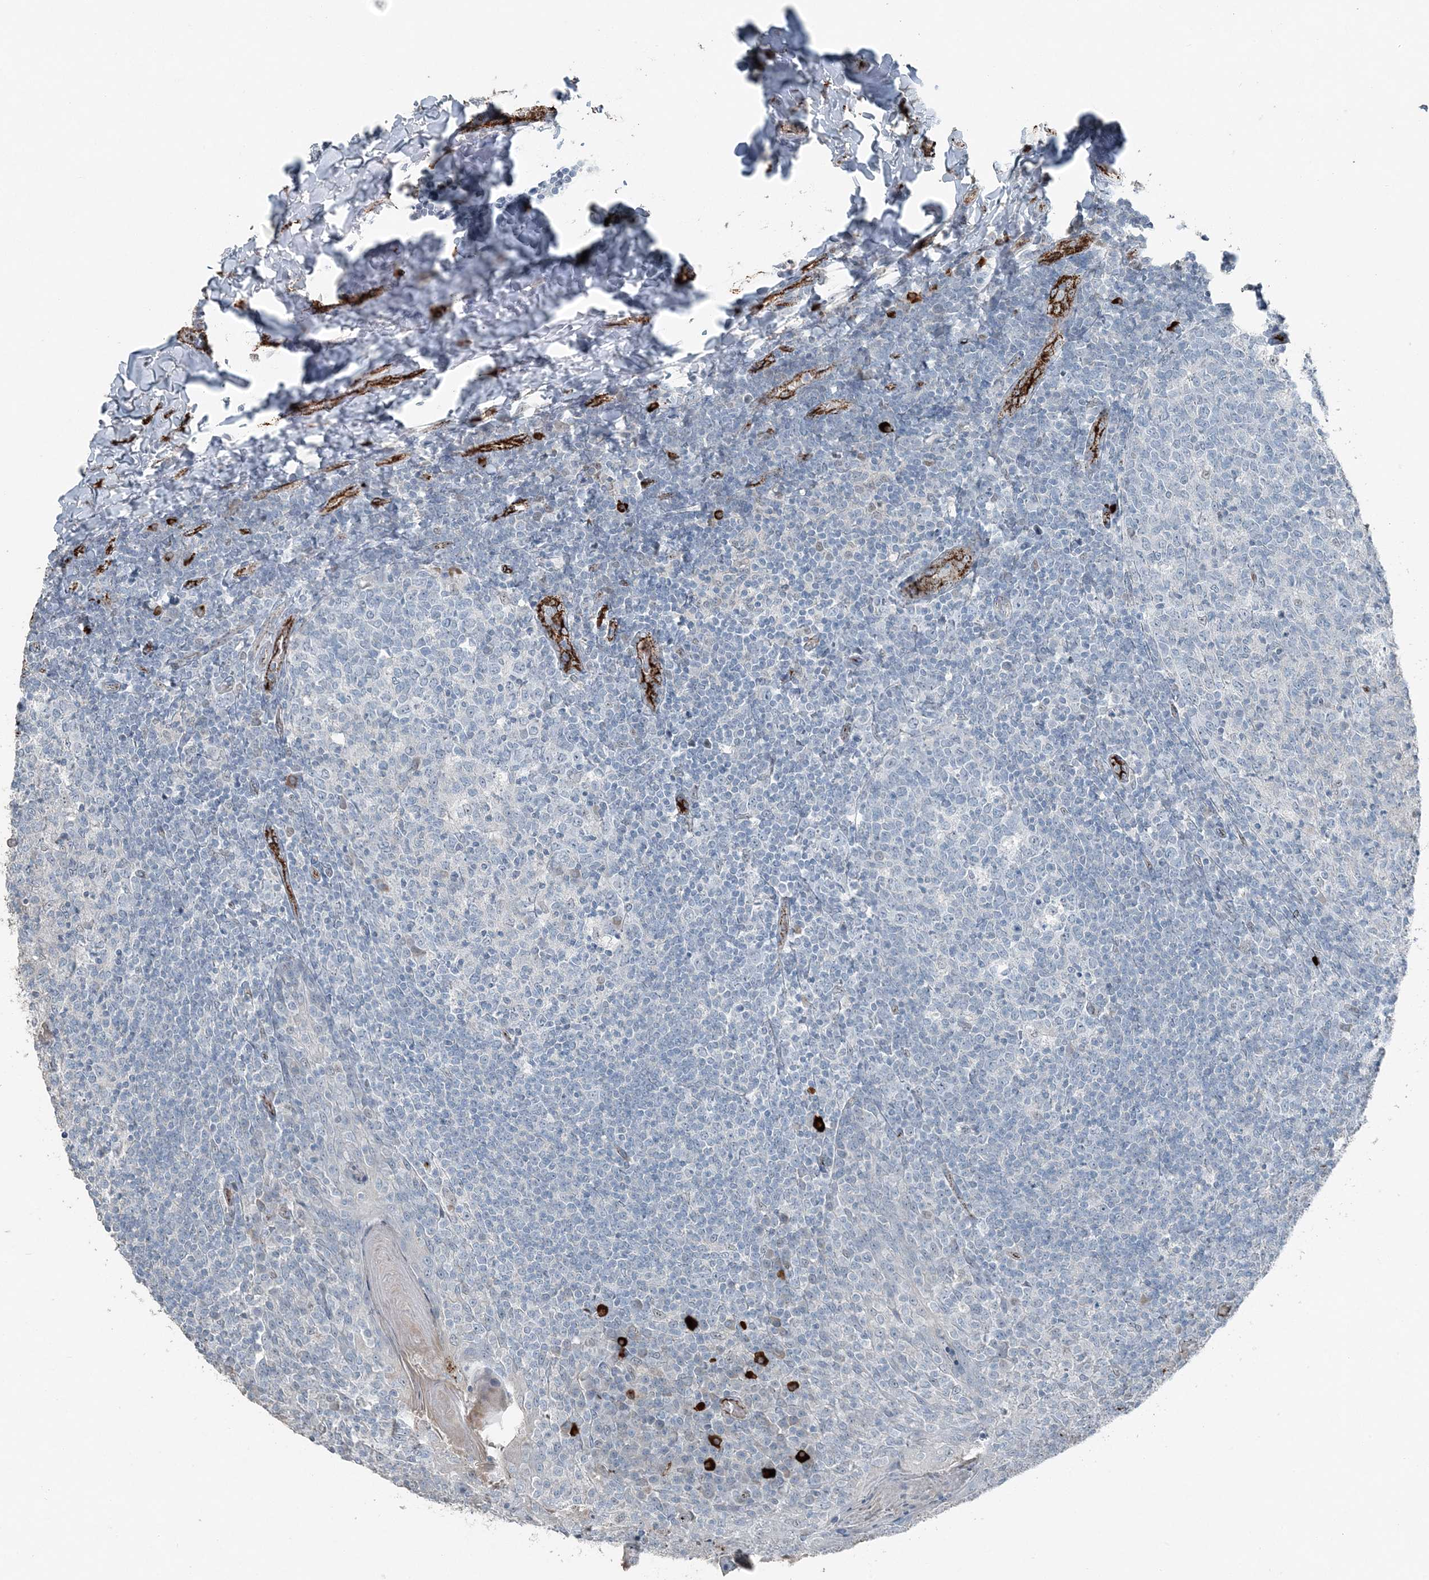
{"staining": {"intensity": "negative", "quantity": "none", "location": "none"}, "tissue": "tonsil", "cell_type": "Germinal center cells", "image_type": "normal", "snomed": [{"axis": "morphology", "description": "Normal tissue, NOS"}, {"axis": "topography", "description": "Tonsil"}], "caption": "Human tonsil stained for a protein using IHC reveals no positivity in germinal center cells.", "gene": "ELOVL7", "patient": {"sex": "female", "age": 19}}